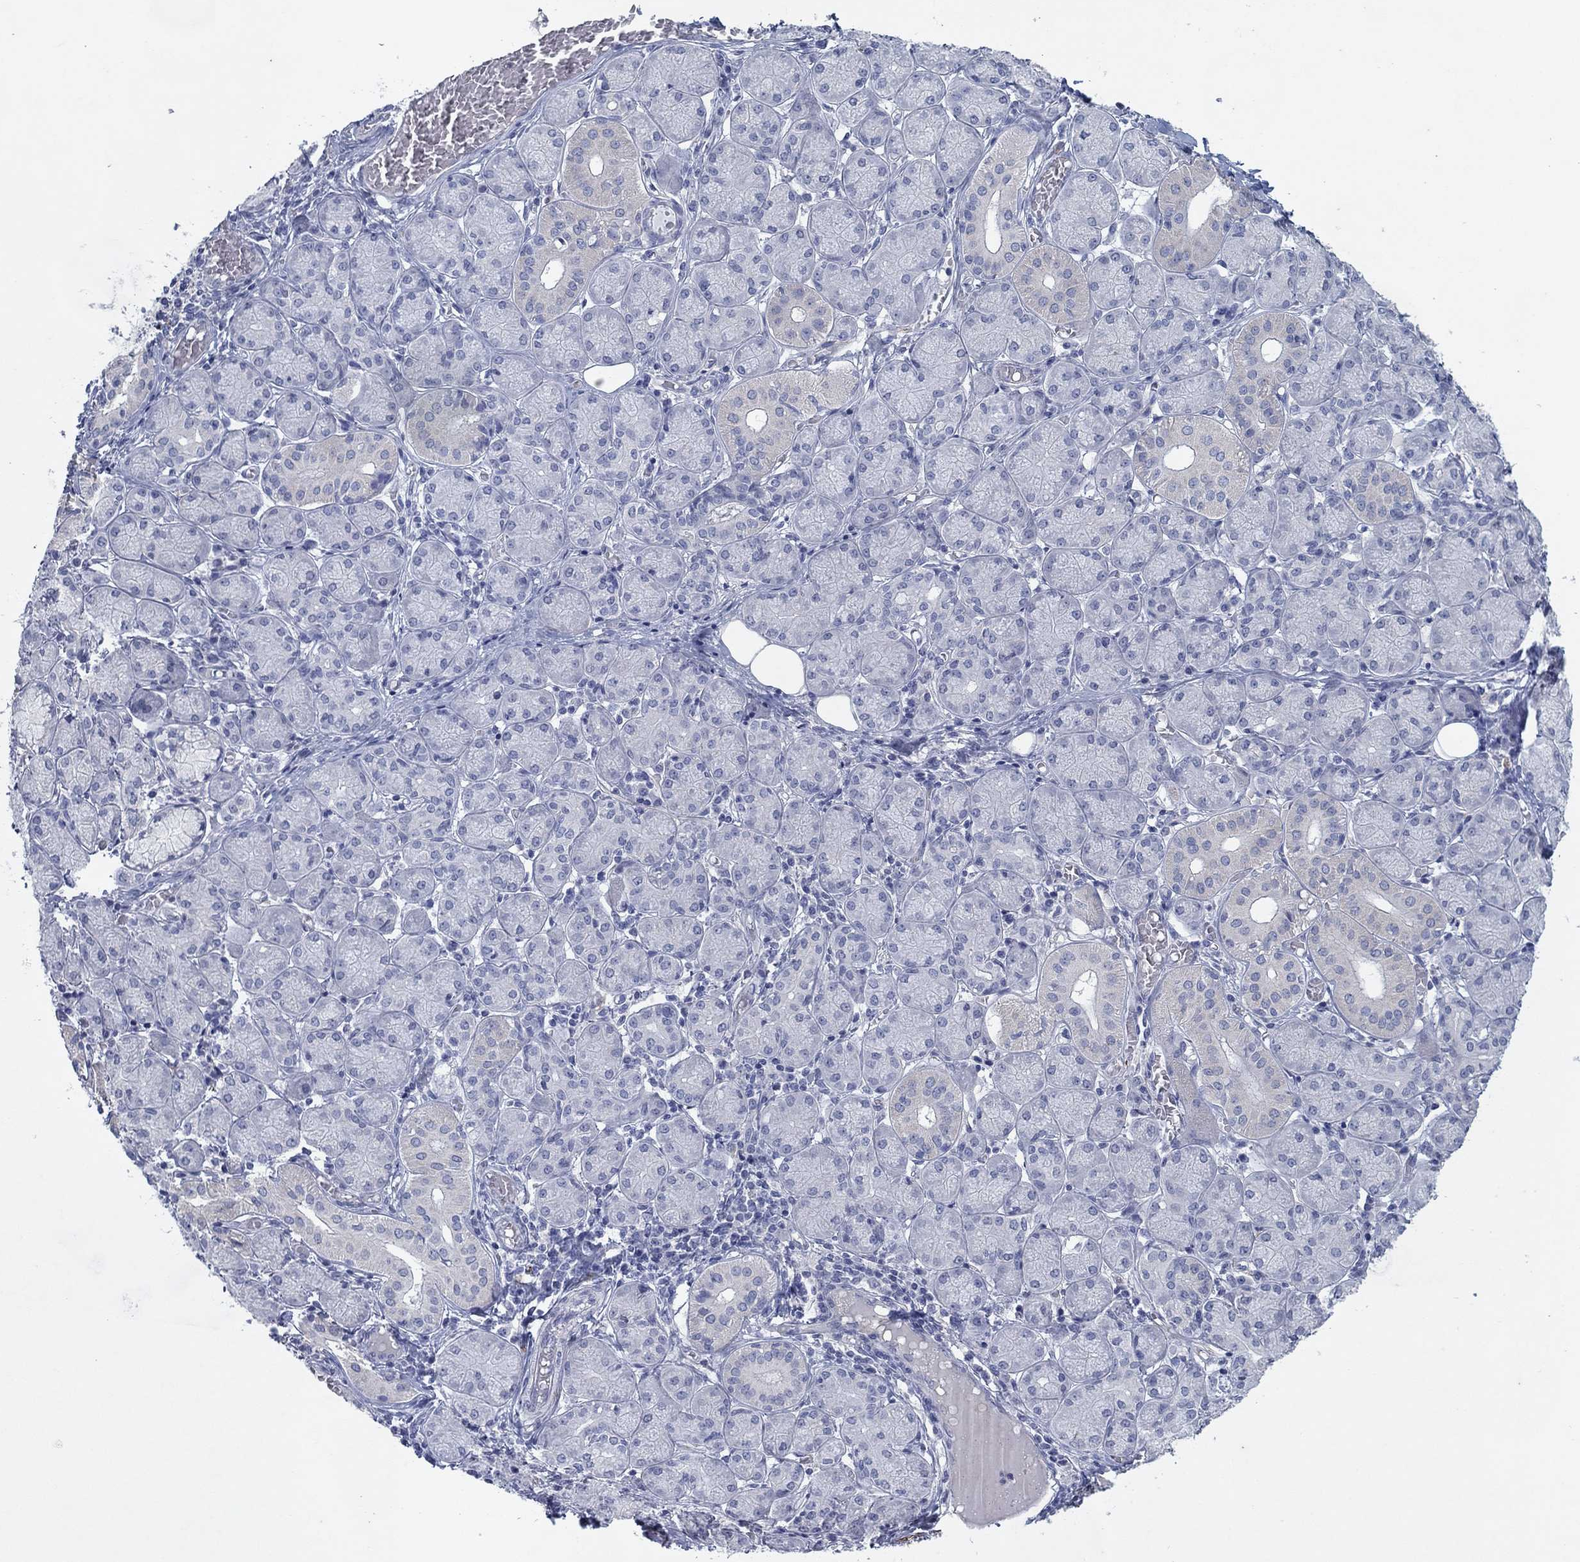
{"staining": {"intensity": "negative", "quantity": "none", "location": "none"}, "tissue": "salivary gland", "cell_type": "Glandular cells", "image_type": "normal", "snomed": [{"axis": "morphology", "description": "Normal tissue, NOS"}, {"axis": "topography", "description": "Salivary gland"}, {"axis": "topography", "description": "Peripheral nerve tissue"}], "caption": "A photomicrograph of salivary gland stained for a protein displays no brown staining in glandular cells.", "gene": "KRT40", "patient": {"sex": "female", "age": 24}}